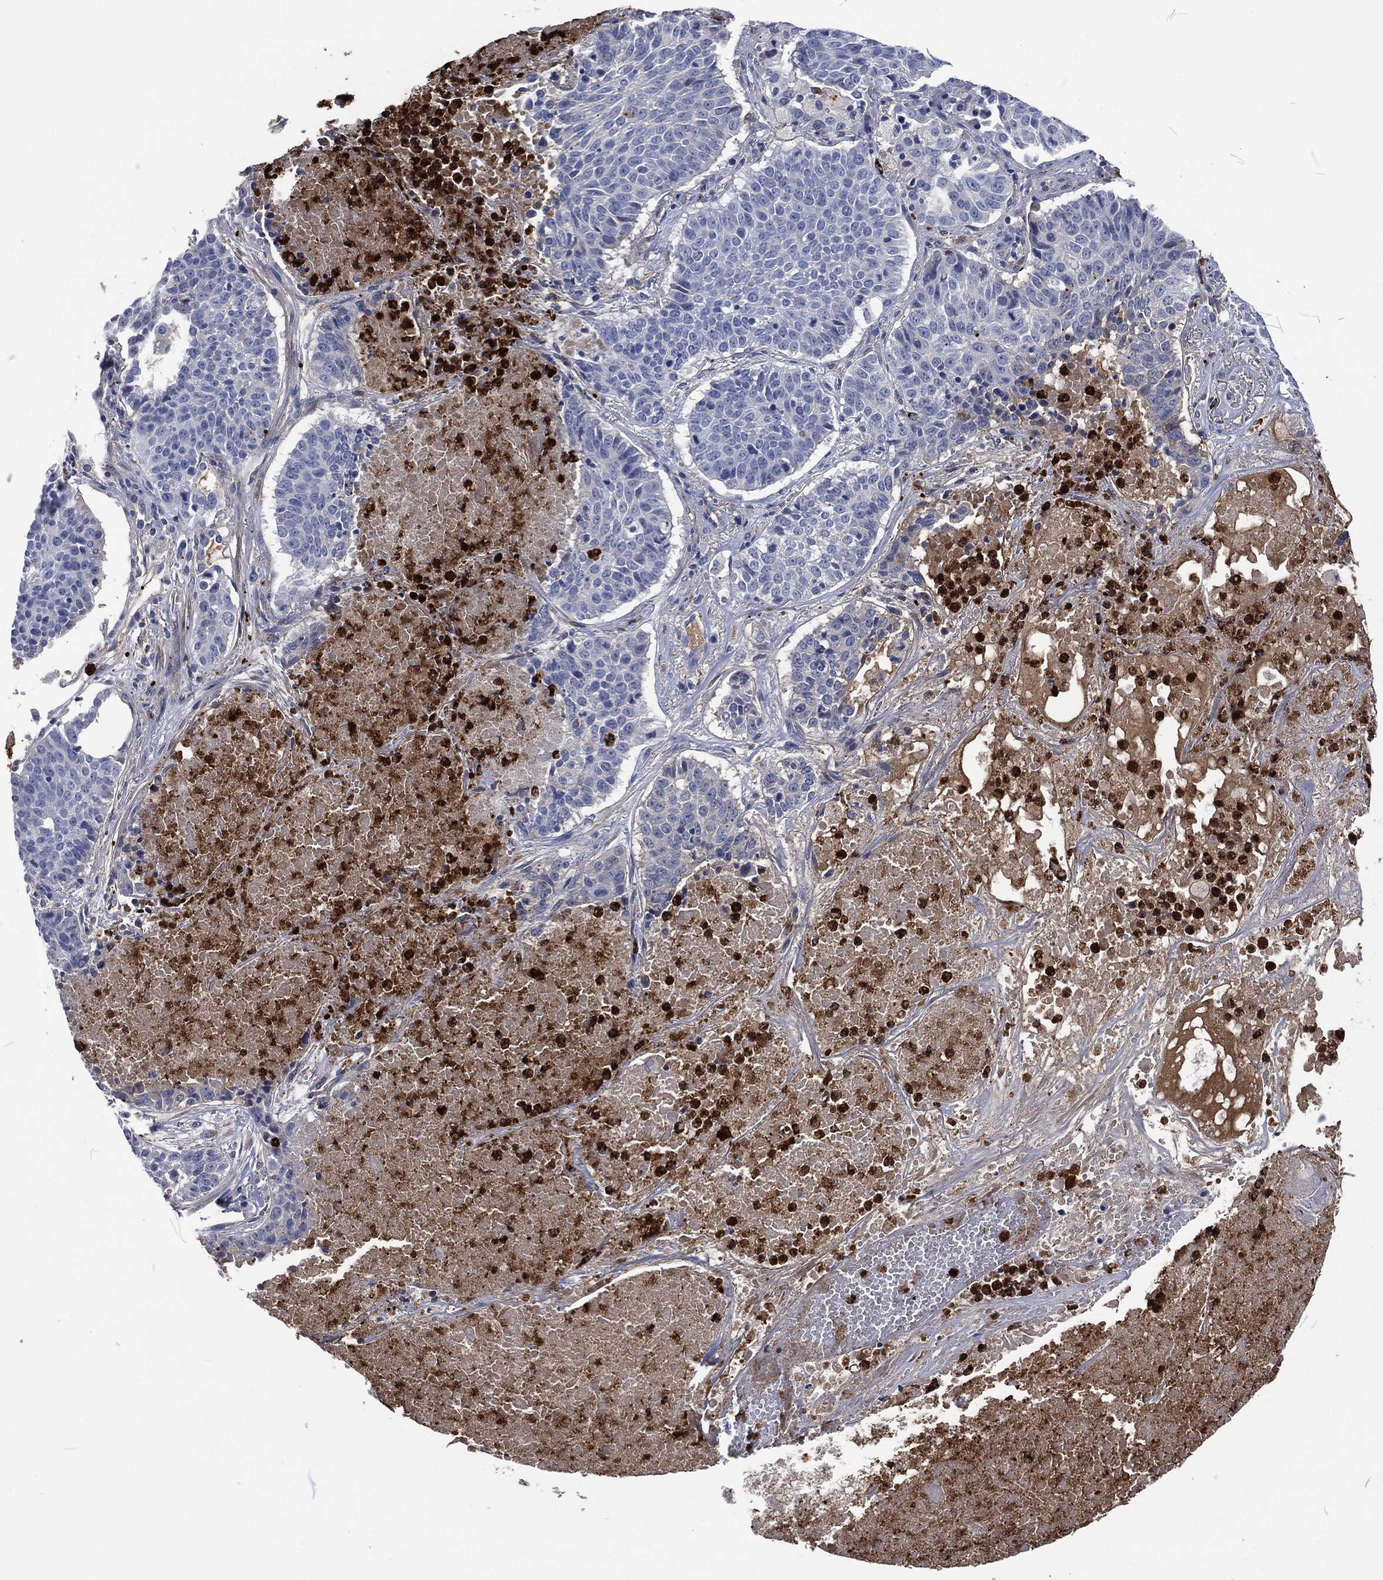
{"staining": {"intensity": "negative", "quantity": "none", "location": "none"}, "tissue": "lung cancer", "cell_type": "Tumor cells", "image_type": "cancer", "snomed": [{"axis": "morphology", "description": "Squamous cell carcinoma, NOS"}, {"axis": "topography", "description": "Lung"}], "caption": "IHC of human squamous cell carcinoma (lung) displays no staining in tumor cells.", "gene": "MPO", "patient": {"sex": "male", "age": 64}}